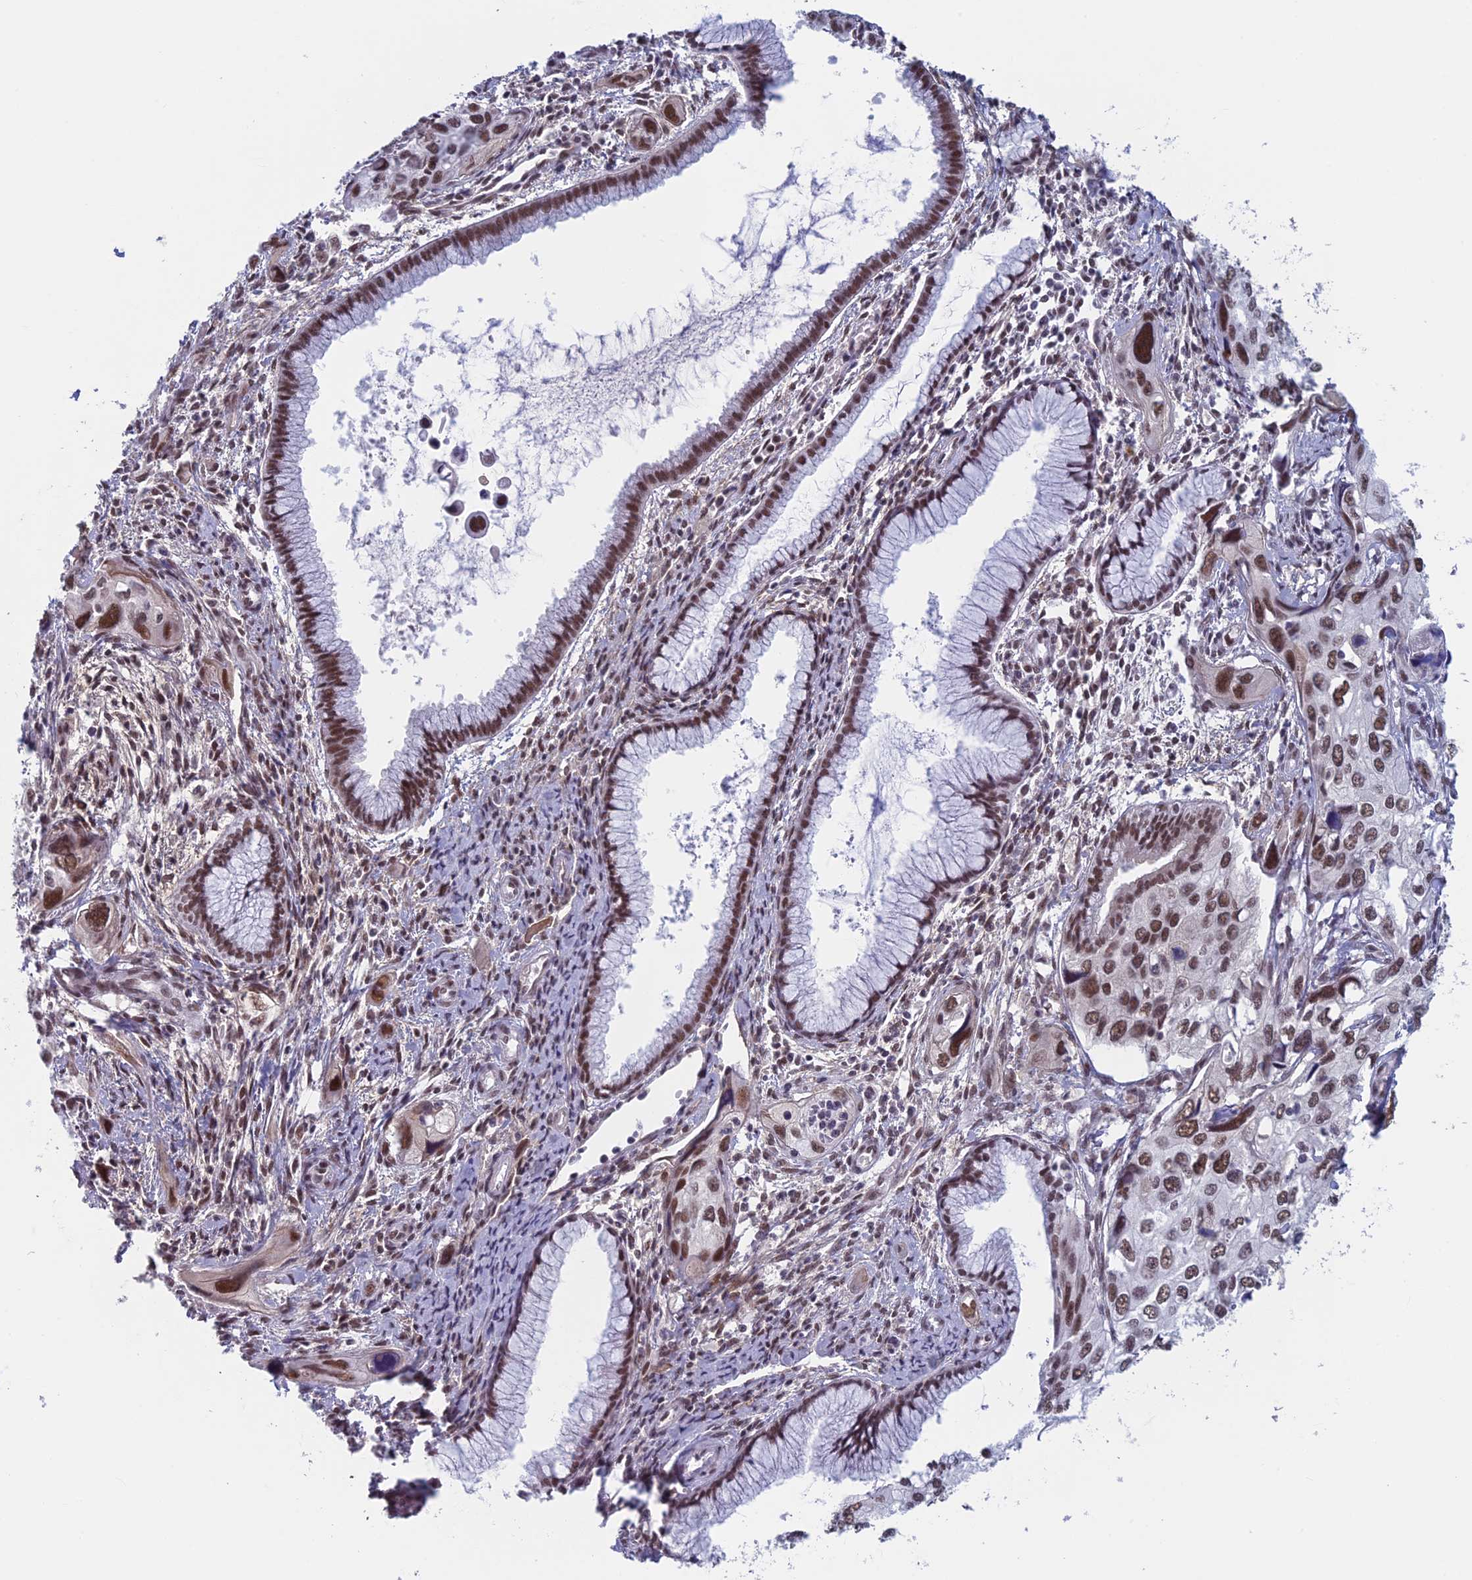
{"staining": {"intensity": "moderate", "quantity": ">75%", "location": "nuclear"}, "tissue": "cervical cancer", "cell_type": "Tumor cells", "image_type": "cancer", "snomed": [{"axis": "morphology", "description": "Squamous cell carcinoma, NOS"}, {"axis": "topography", "description": "Cervix"}], "caption": "An image showing moderate nuclear positivity in about >75% of tumor cells in cervical cancer (squamous cell carcinoma), as visualized by brown immunohistochemical staining.", "gene": "ASH2L", "patient": {"sex": "female", "age": 55}}